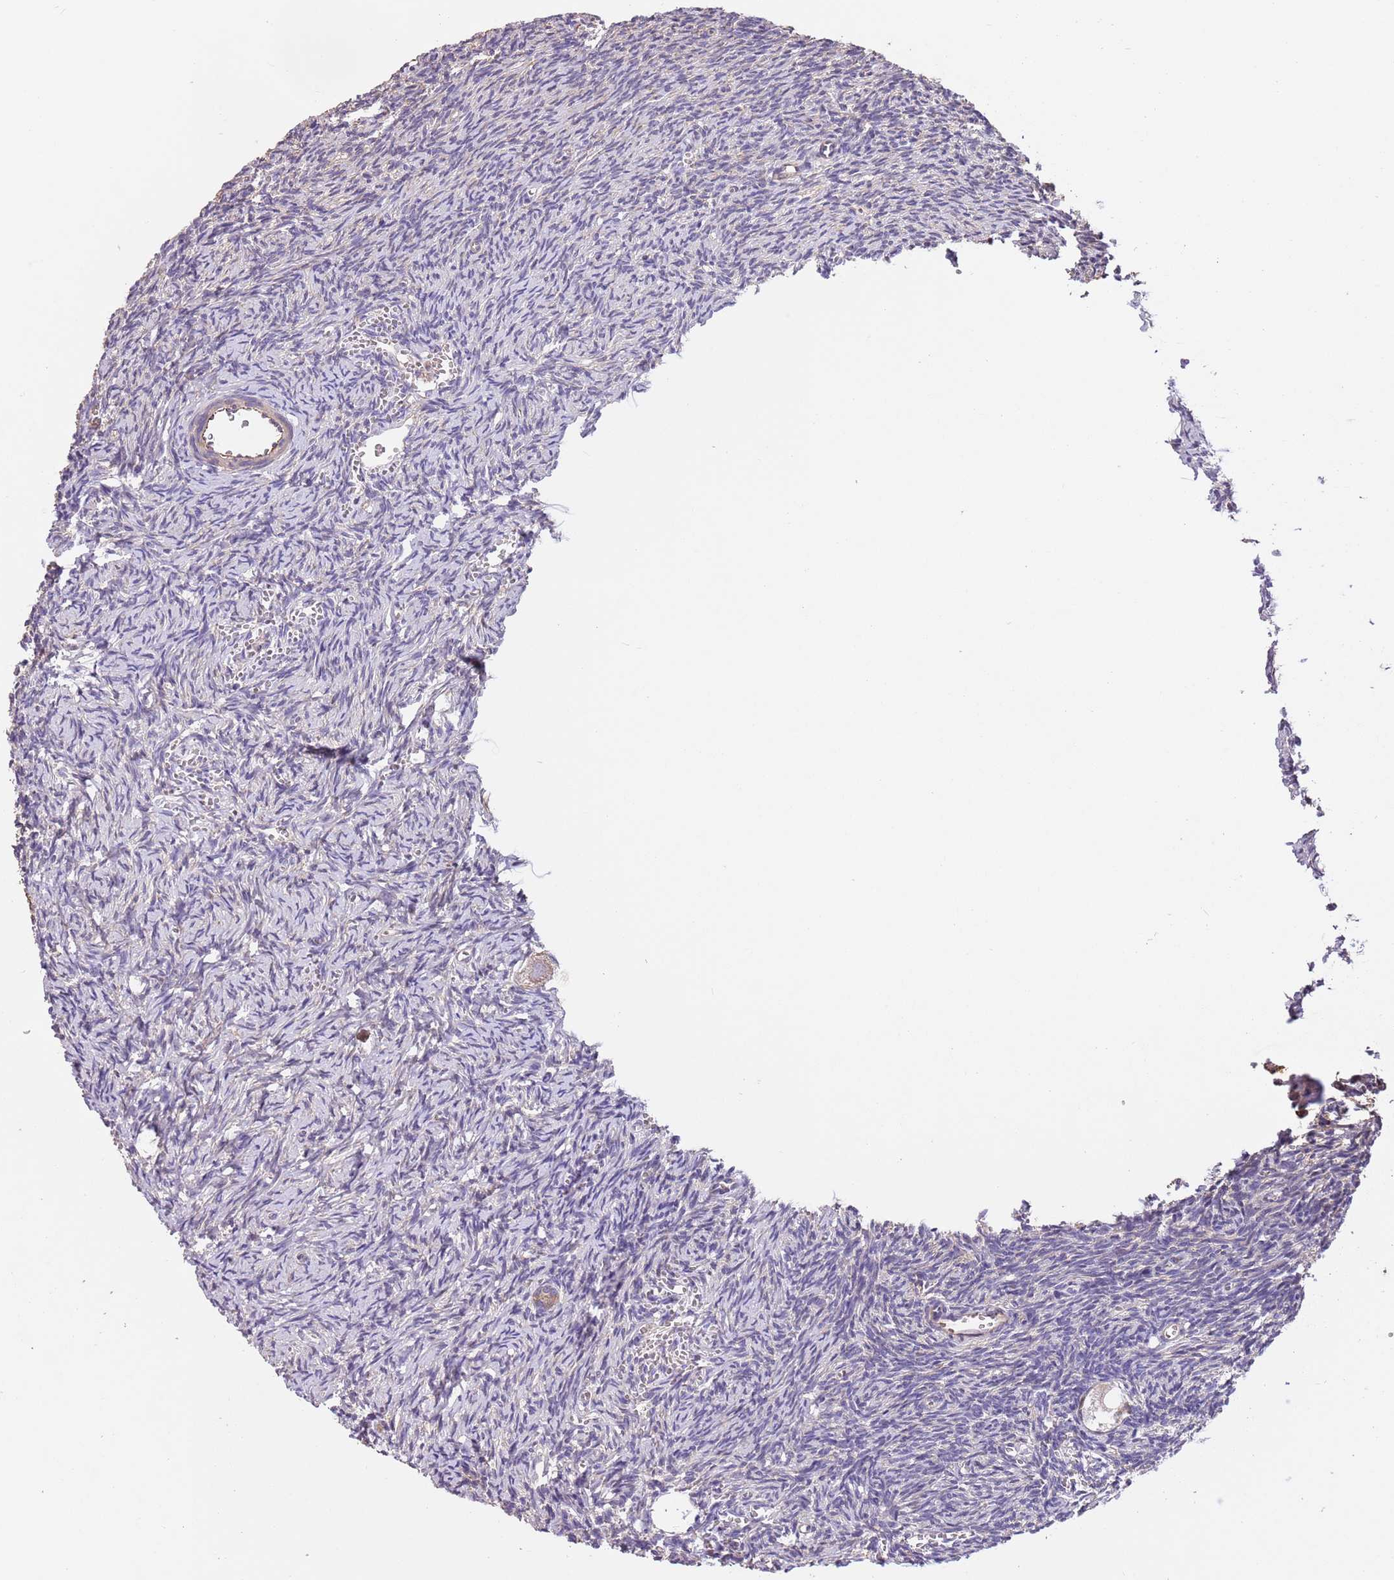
{"staining": {"intensity": "weak", "quantity": ">75%", "location": "cytoplasmic/membranous"}, "tissue": "ovary", "cell_type": "Follicle cells", "image_type": "normal", "snomed": [{"axis": "morphology", "description": "Normal tissue, NOS"}, {"axis": "topography", "description": "Ovary"}], "caption": "A micrograph showing weak cytoplasmic/membranous staining in approximately >75% of follicle cells in normal ovary, as visualized by brown immunohistochemical staining.", "gene": "FAM89B", "patient": {"sex": "female", "age": 39}}